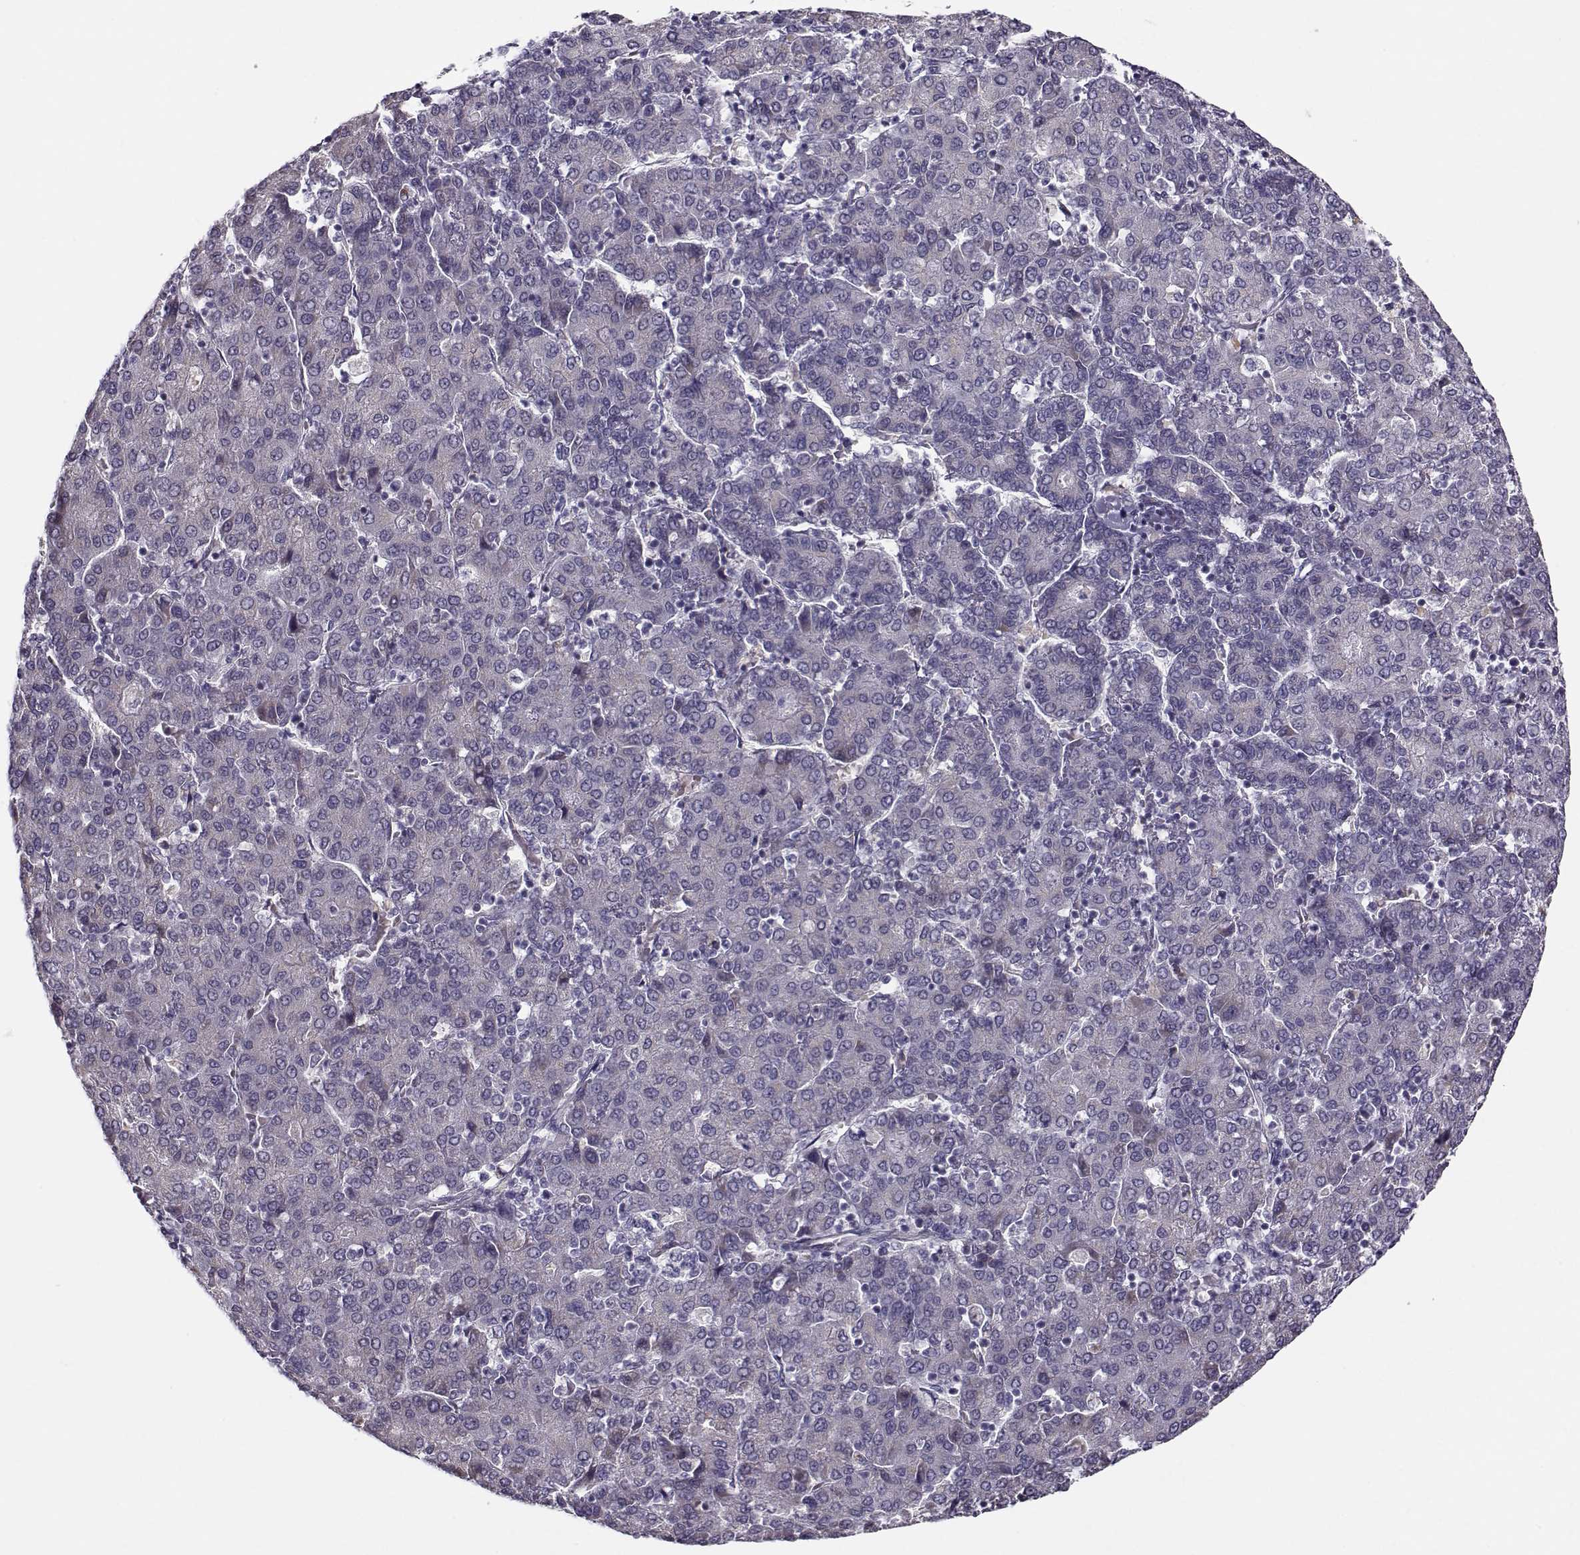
{"staining": {"intensity": "negative", "quantity": "none", "location": "none"}, "tissue": "liver cancer", "cell_type": "Tumor cells", "image_type": "cancer", "snomed": [{"axis": "morphology", "description": "Carcinoma, Hepatocellular, NOS"}, {"axis": "topography", "description": "Liver"}], "caption": "This is a photomicrograph of IHC staining of liver cancer (hepatocellular carcinoma), which shows no expression in tumor cells.", "gene": "SLC4A5", "patient": {"sex": "male", "age": 65}}